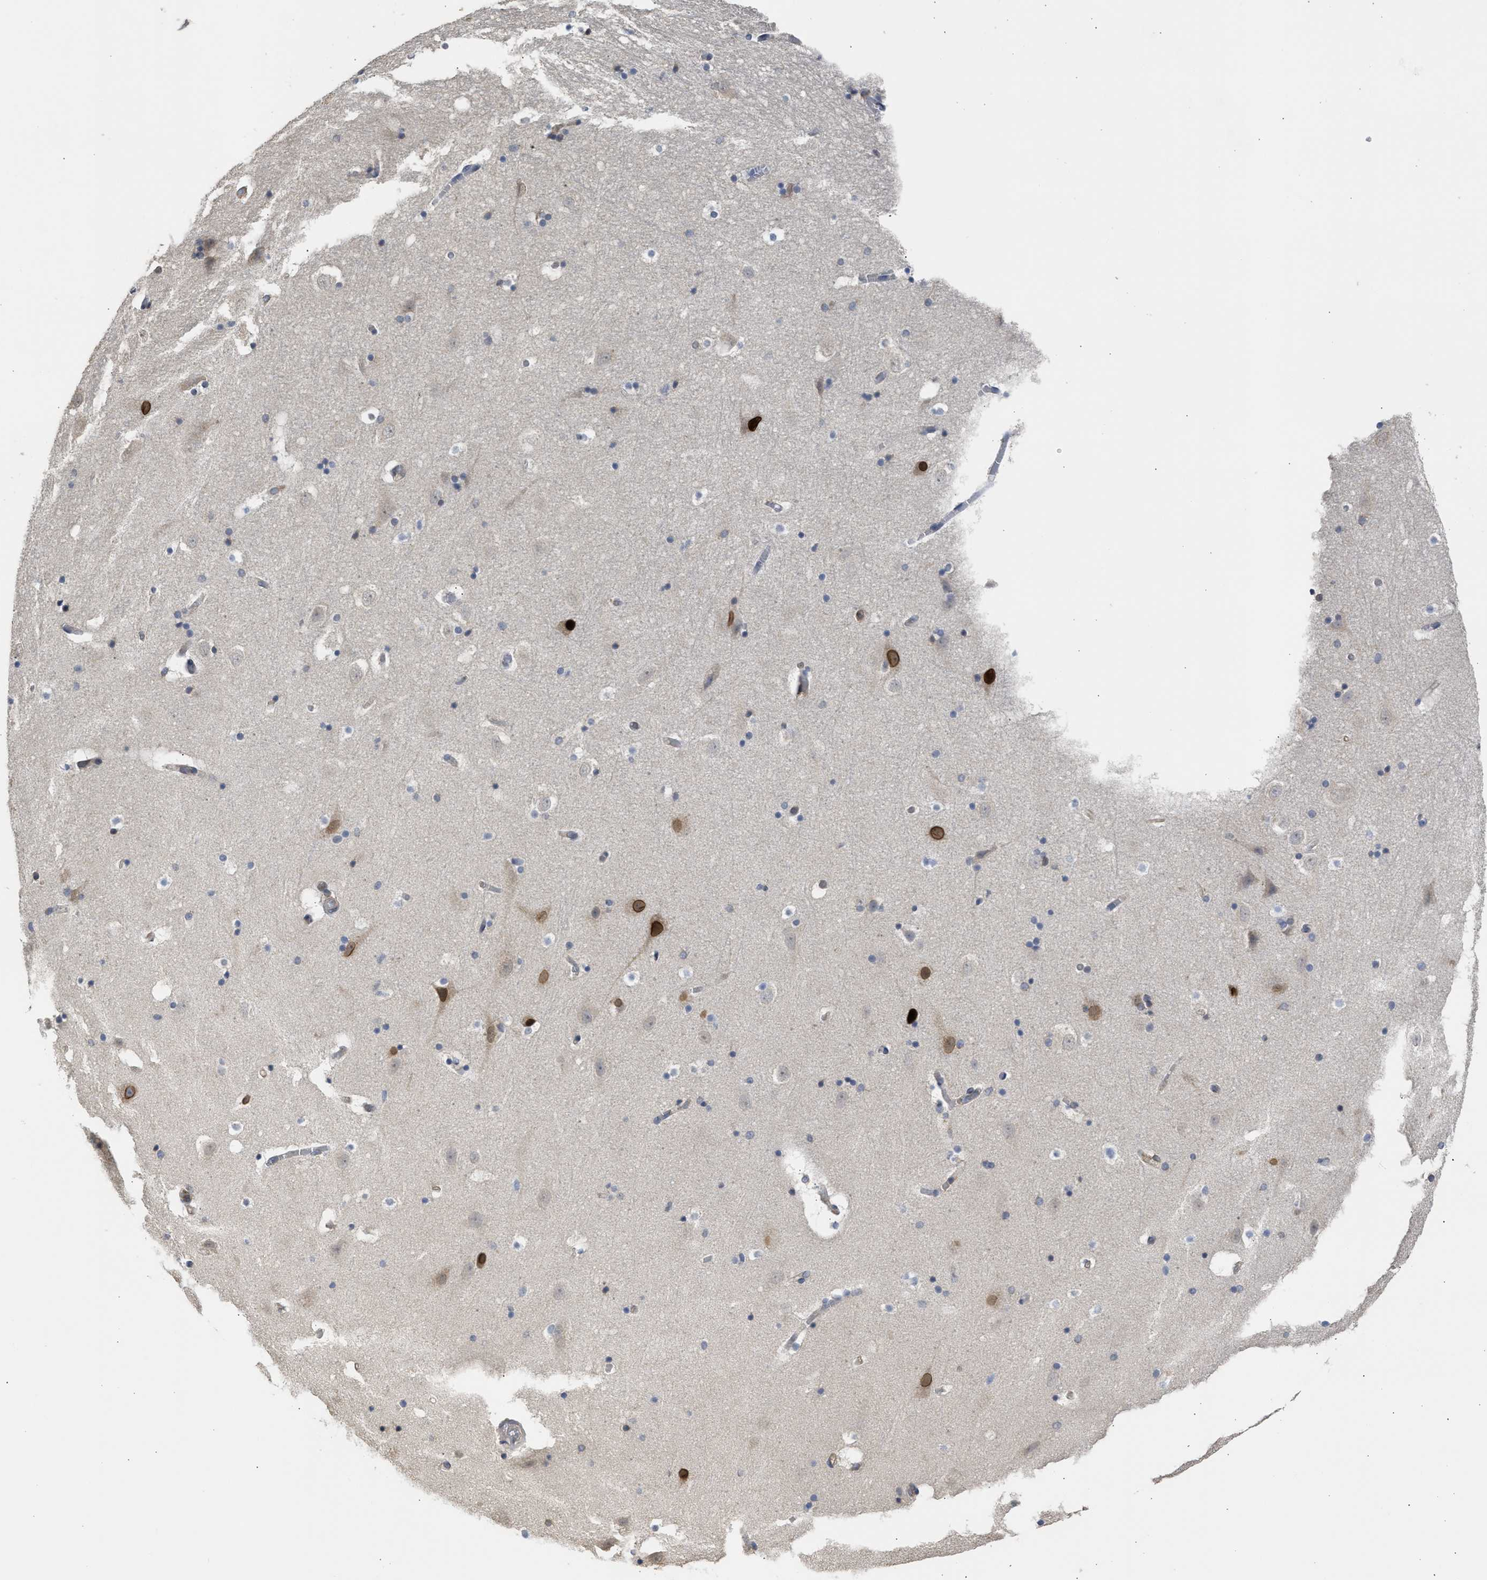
{"staining": {"intensity": "moderate", "quantity": "25%-75%", "location": "cytoplasmic/membranous,nuclear"}, "tissue": "hippocampus", "cell_type": "Glial cells", "image_type": "normal", "snomed": [{"axis": "morphology", "description": "Normal tissue, NOS"}, {"axis": "topography", "description": "Hippocampus"}], "caption": "IHC (DAB (3,3'-diaminobenzidine)) staining of benign hippocampus reveals moderate cytoplasmic/membranous,nuclear protein staining in approximately 25%-75% of glial cells. (Stains: DAB in brown, nuclei in blue, Microscopy: brightfield microscopy at high magnification).", "gene": "DNAJC1", "patient": {"sex": "male", "age": 45}}